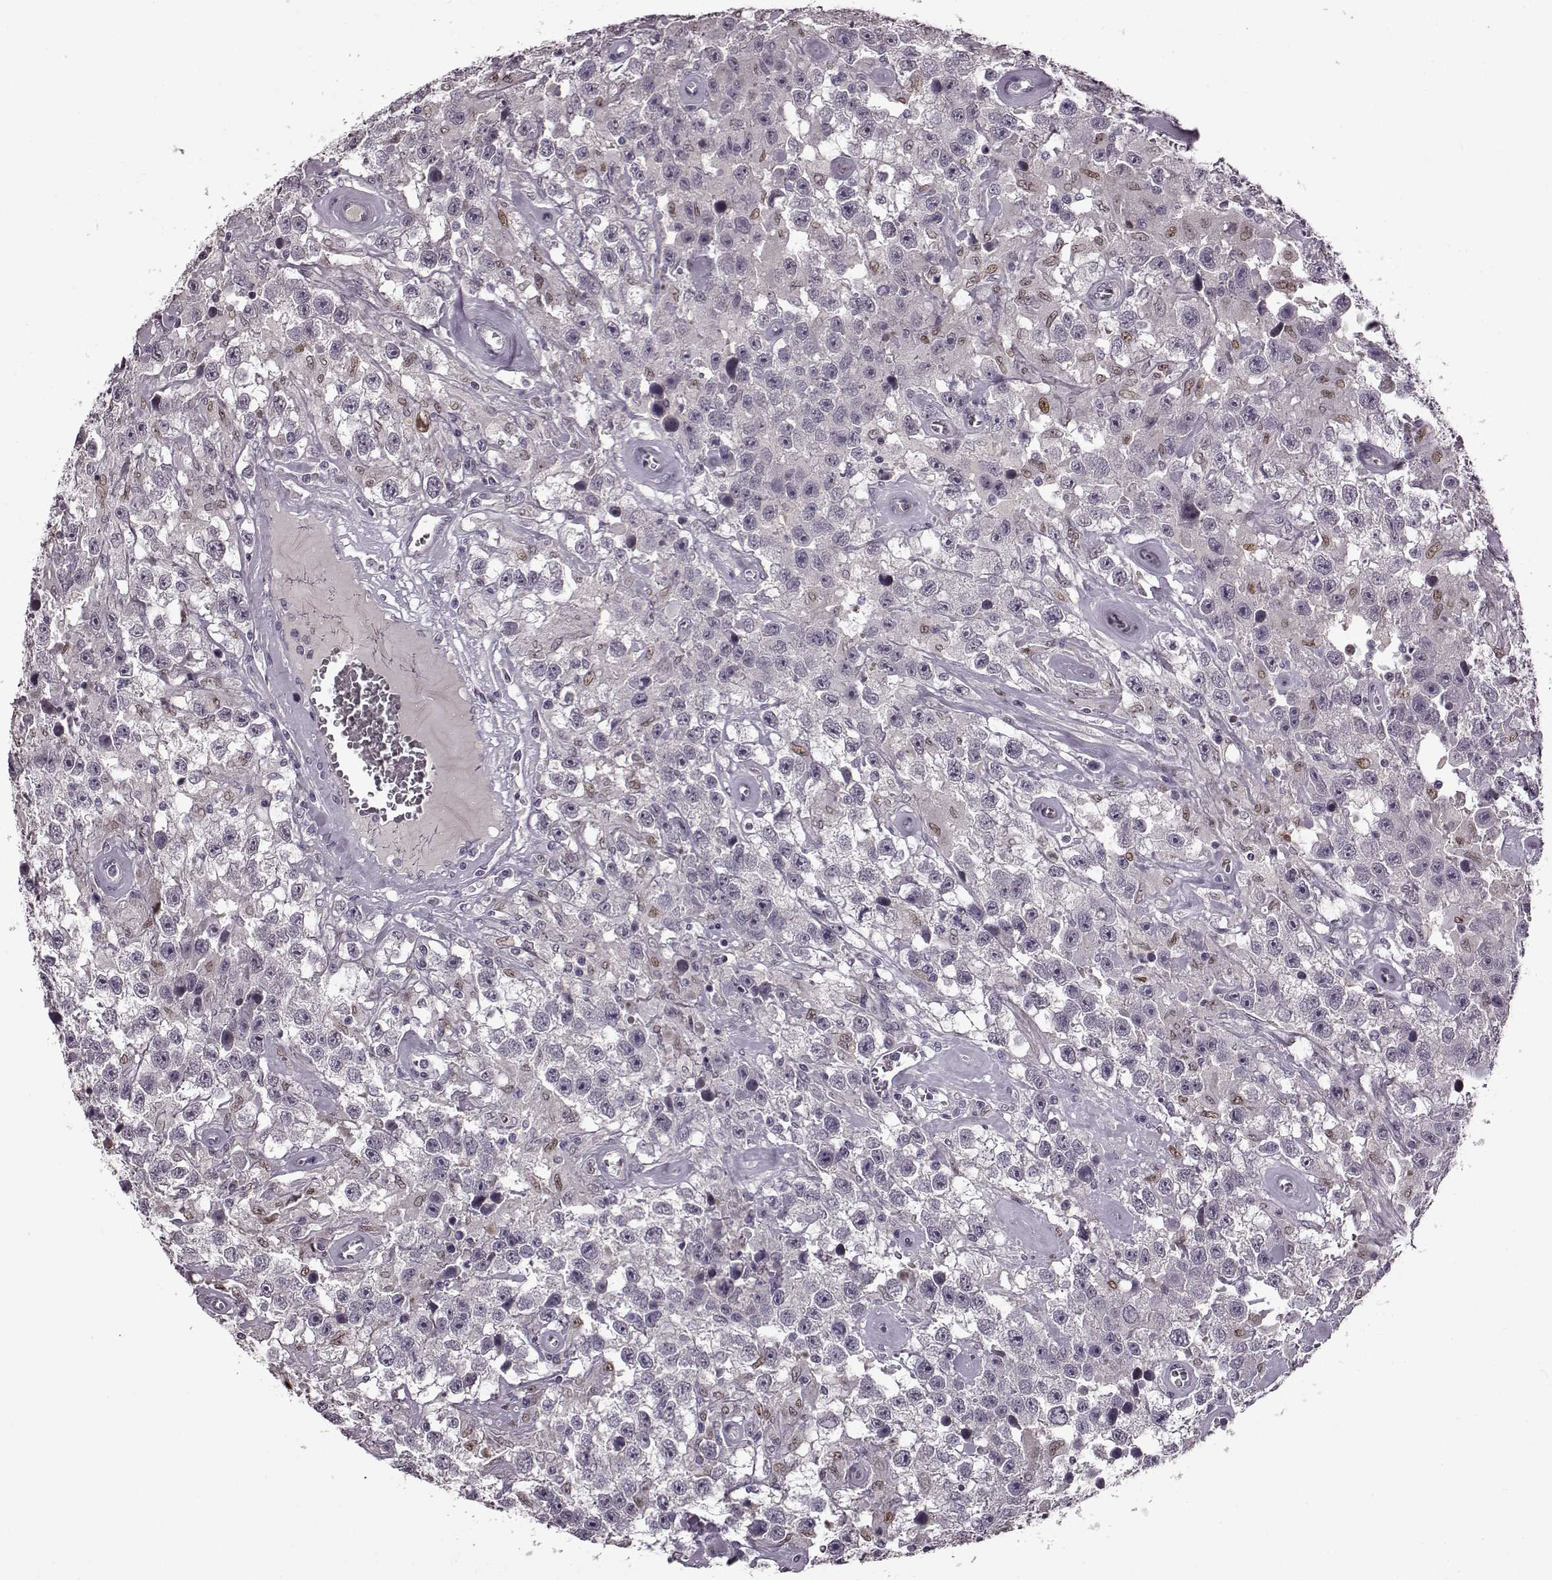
{"staining": {"intensity": "negative", "quantity": "none", "location": "none"}, "tissue": "testis cancer", "cell_type": "Tumor cells", "image_type": "cancer", "snomed": [{"axis": "morphology", "description": "Seminoma, NOS"}, {"axis": "topography", "description": "Testis"}], "caption": "Testis cancer stained for a protein using immunohistochemistry shows no expression tumor cells.", "gene": "CNGA3", "patient": {"sex": "male", "age": 43}}